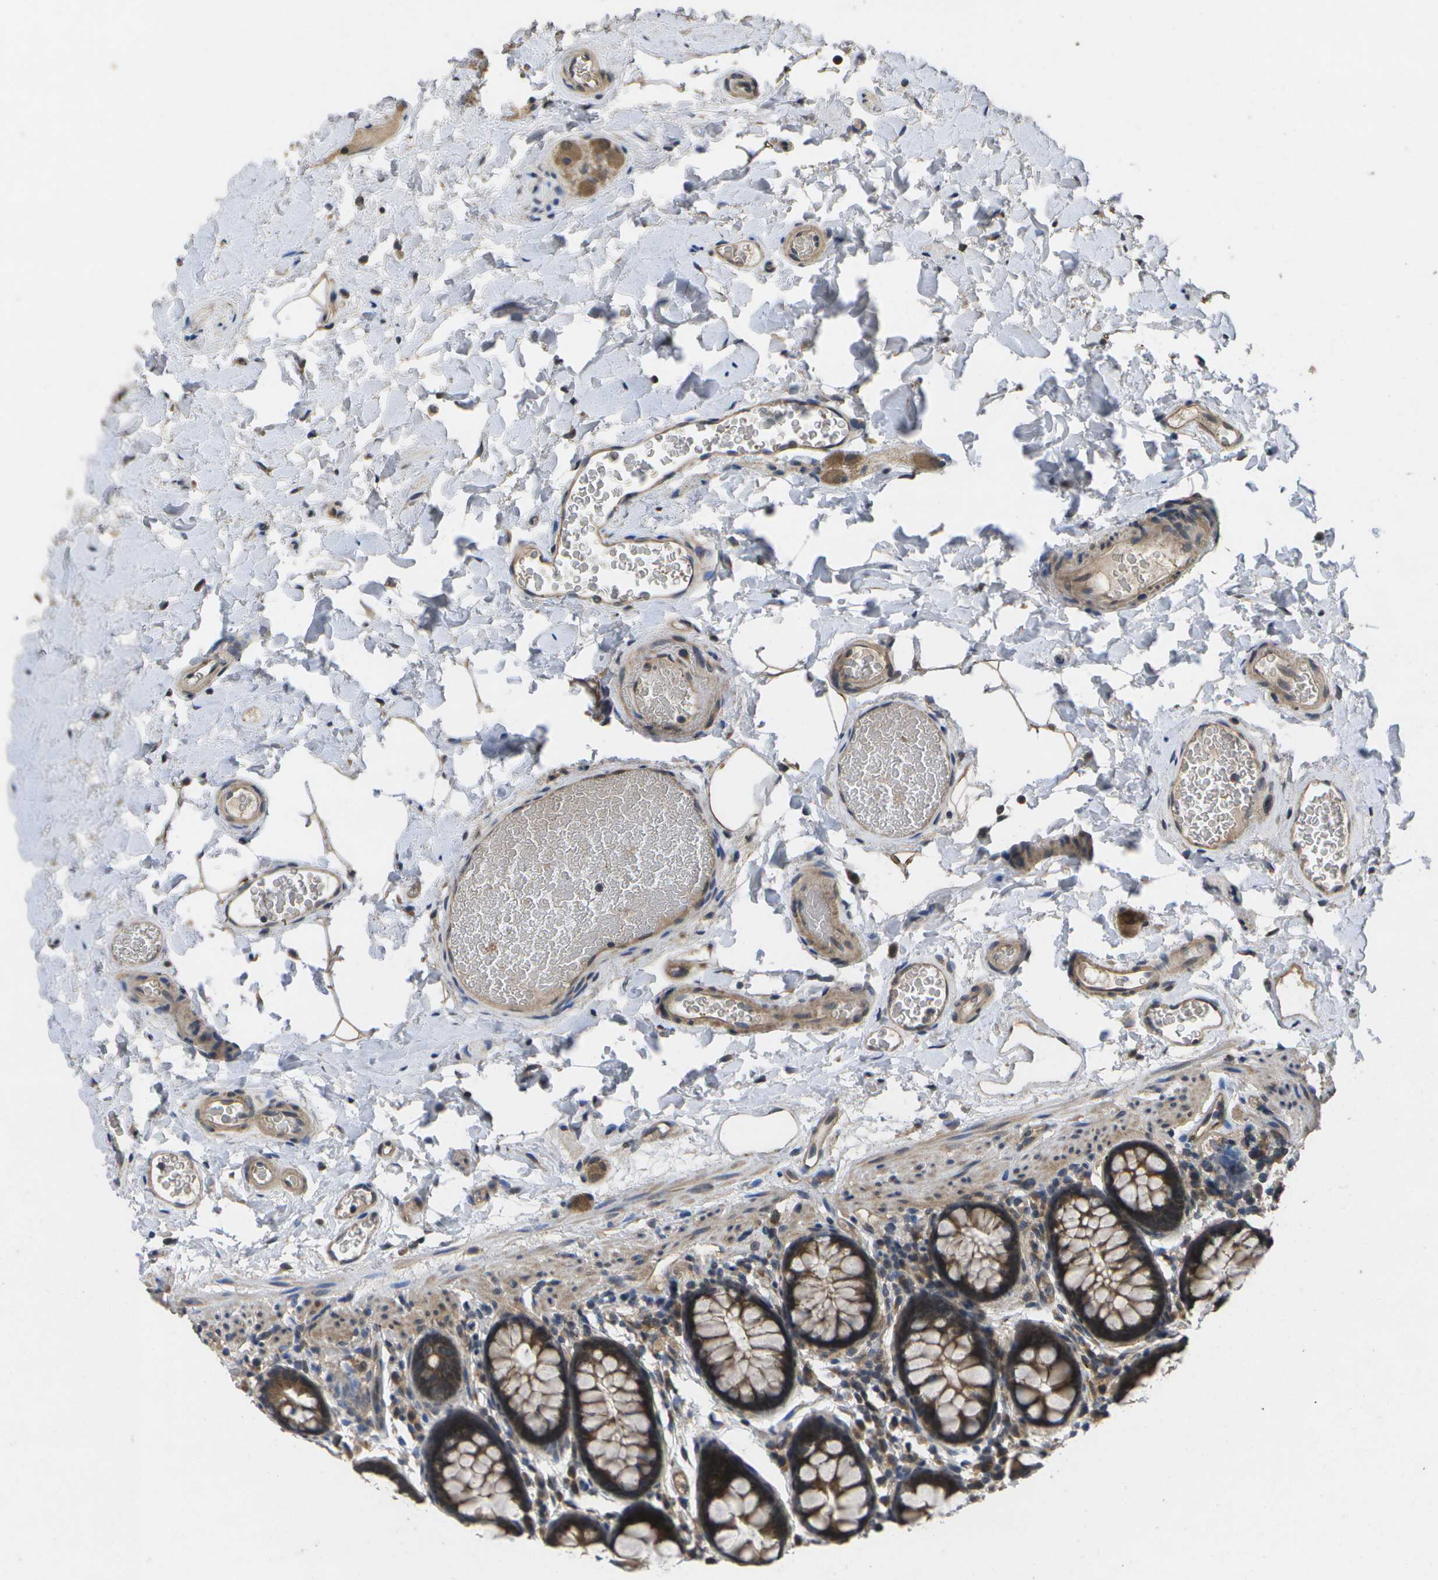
{"staining": {"intensity": "moderate", "quantity": ">75%", "location": "cytoplasmic/membranous"}, "tissue": "colon", "cell_type": "Endothelial cells", "image_type": "normal", "snomed": [{"axis": "morphology", "description": "Normal tissue, NOS"}, {"axis": "topography", "description": "Colon"}], "caption": "Immunohistochemistry (IHC) staining of normal colon, which demonstrates medium levels of moderate cytoplasmic/membranous staining in approximately >75% of endothelial cells indicating moderate cytoplasmic/membranous protein positivity. The staining was performed using DAB (3,3'-diaminobenzidine) (brown) for protein detection and nuclei were counterstained in hematoxylin (blue).", "gene": "ALAS1", "patient": {"sex": "female", "age": 80}}